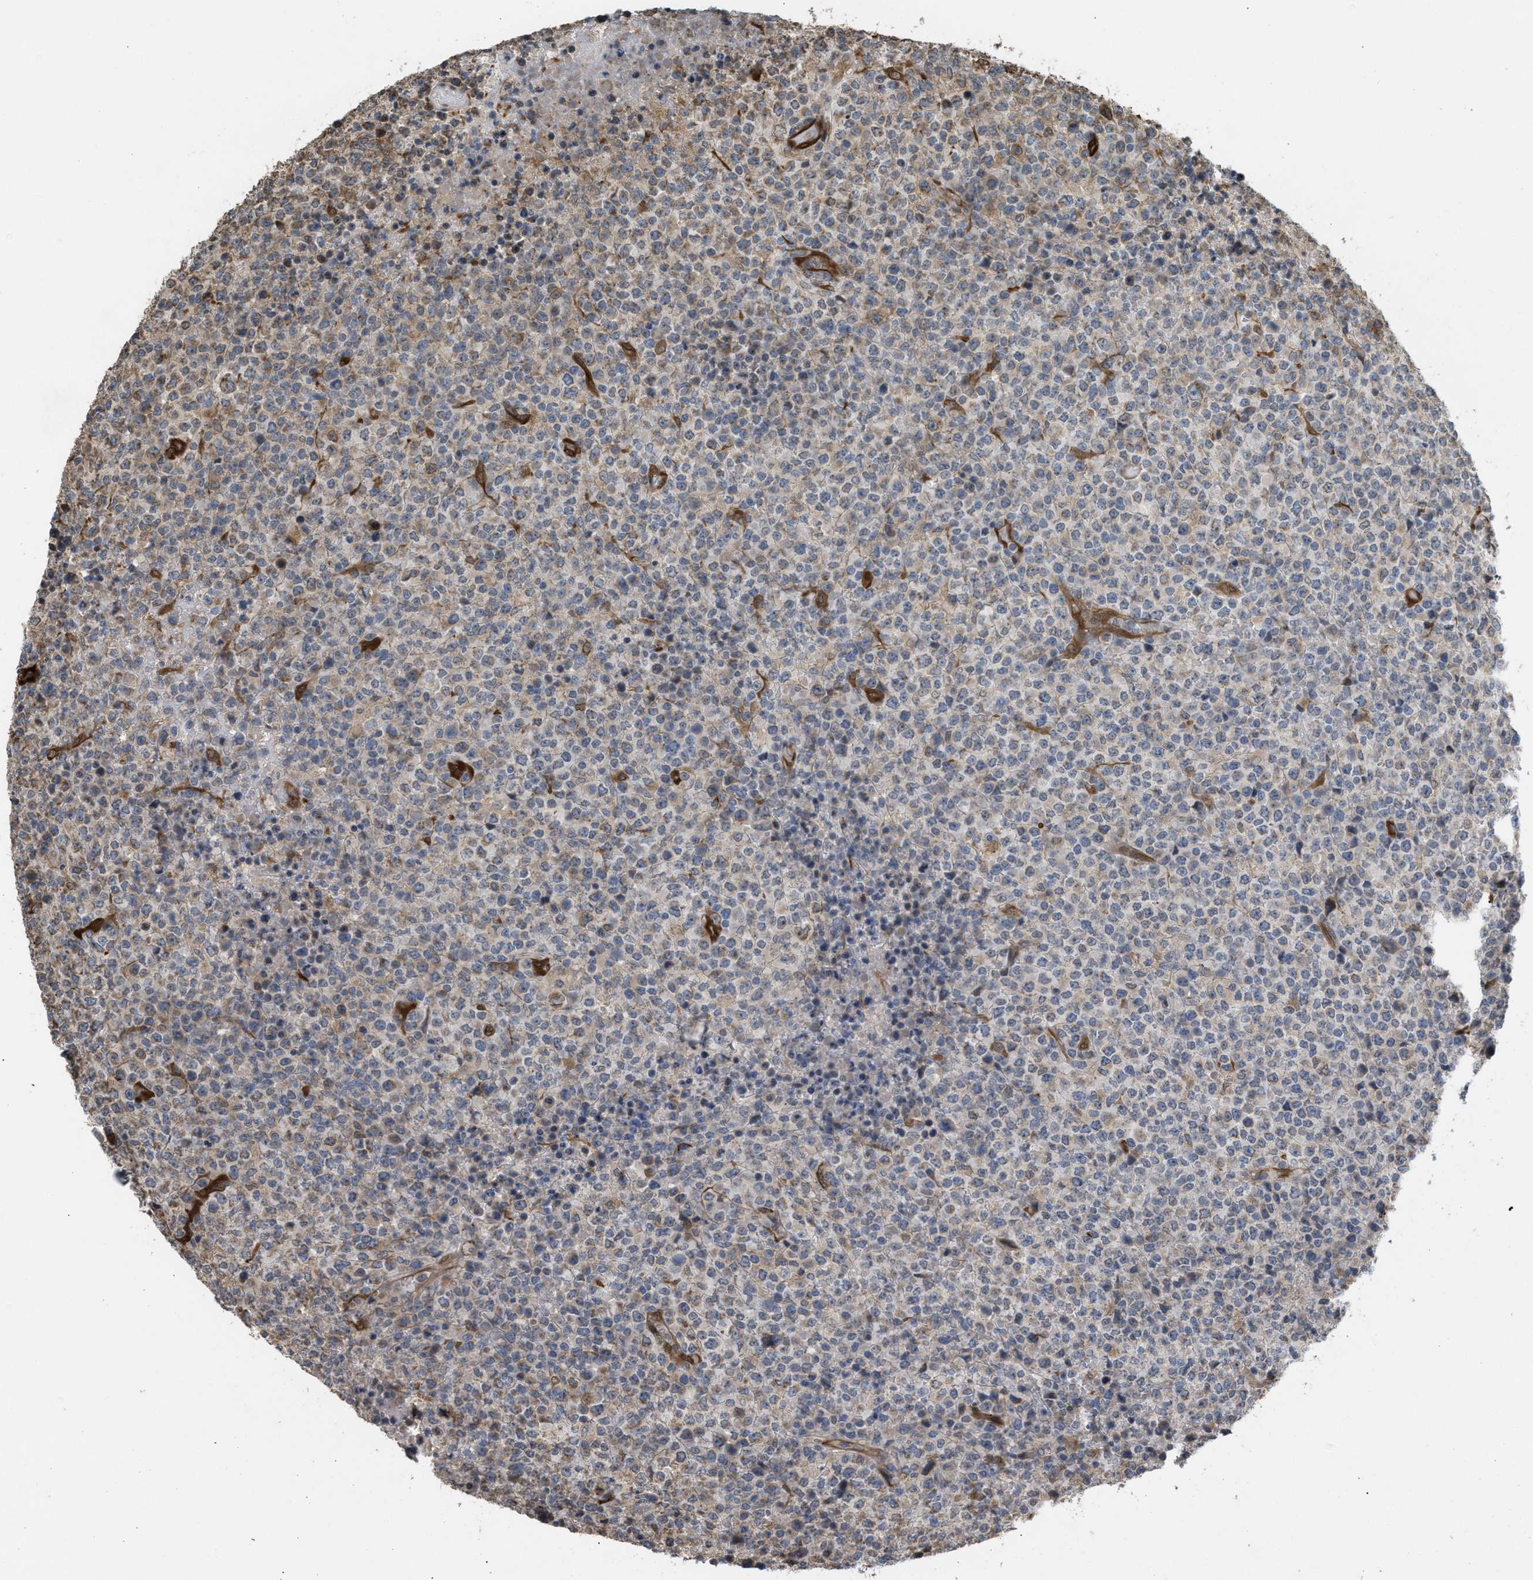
{"staining": {"intensity": "negative", "quantity": "none", "location": "none"}, "tissue": "lymphoma", "cell_type": "Tumor cells", "image_type": "cancer", "snomed": [{"axis": "morphology", "description": "Malignant lymphoma, non-Hodgkin's type, High grade"}, {"axis": "topography", "description": "Lymph node"}], "caption": "Tumor cells show no significant protein positivity in malignant lymphoma, non-Hodgkin's type (high-grade).", "gene": "BAG3", "patient": {"sex": "male", "age": 13}}